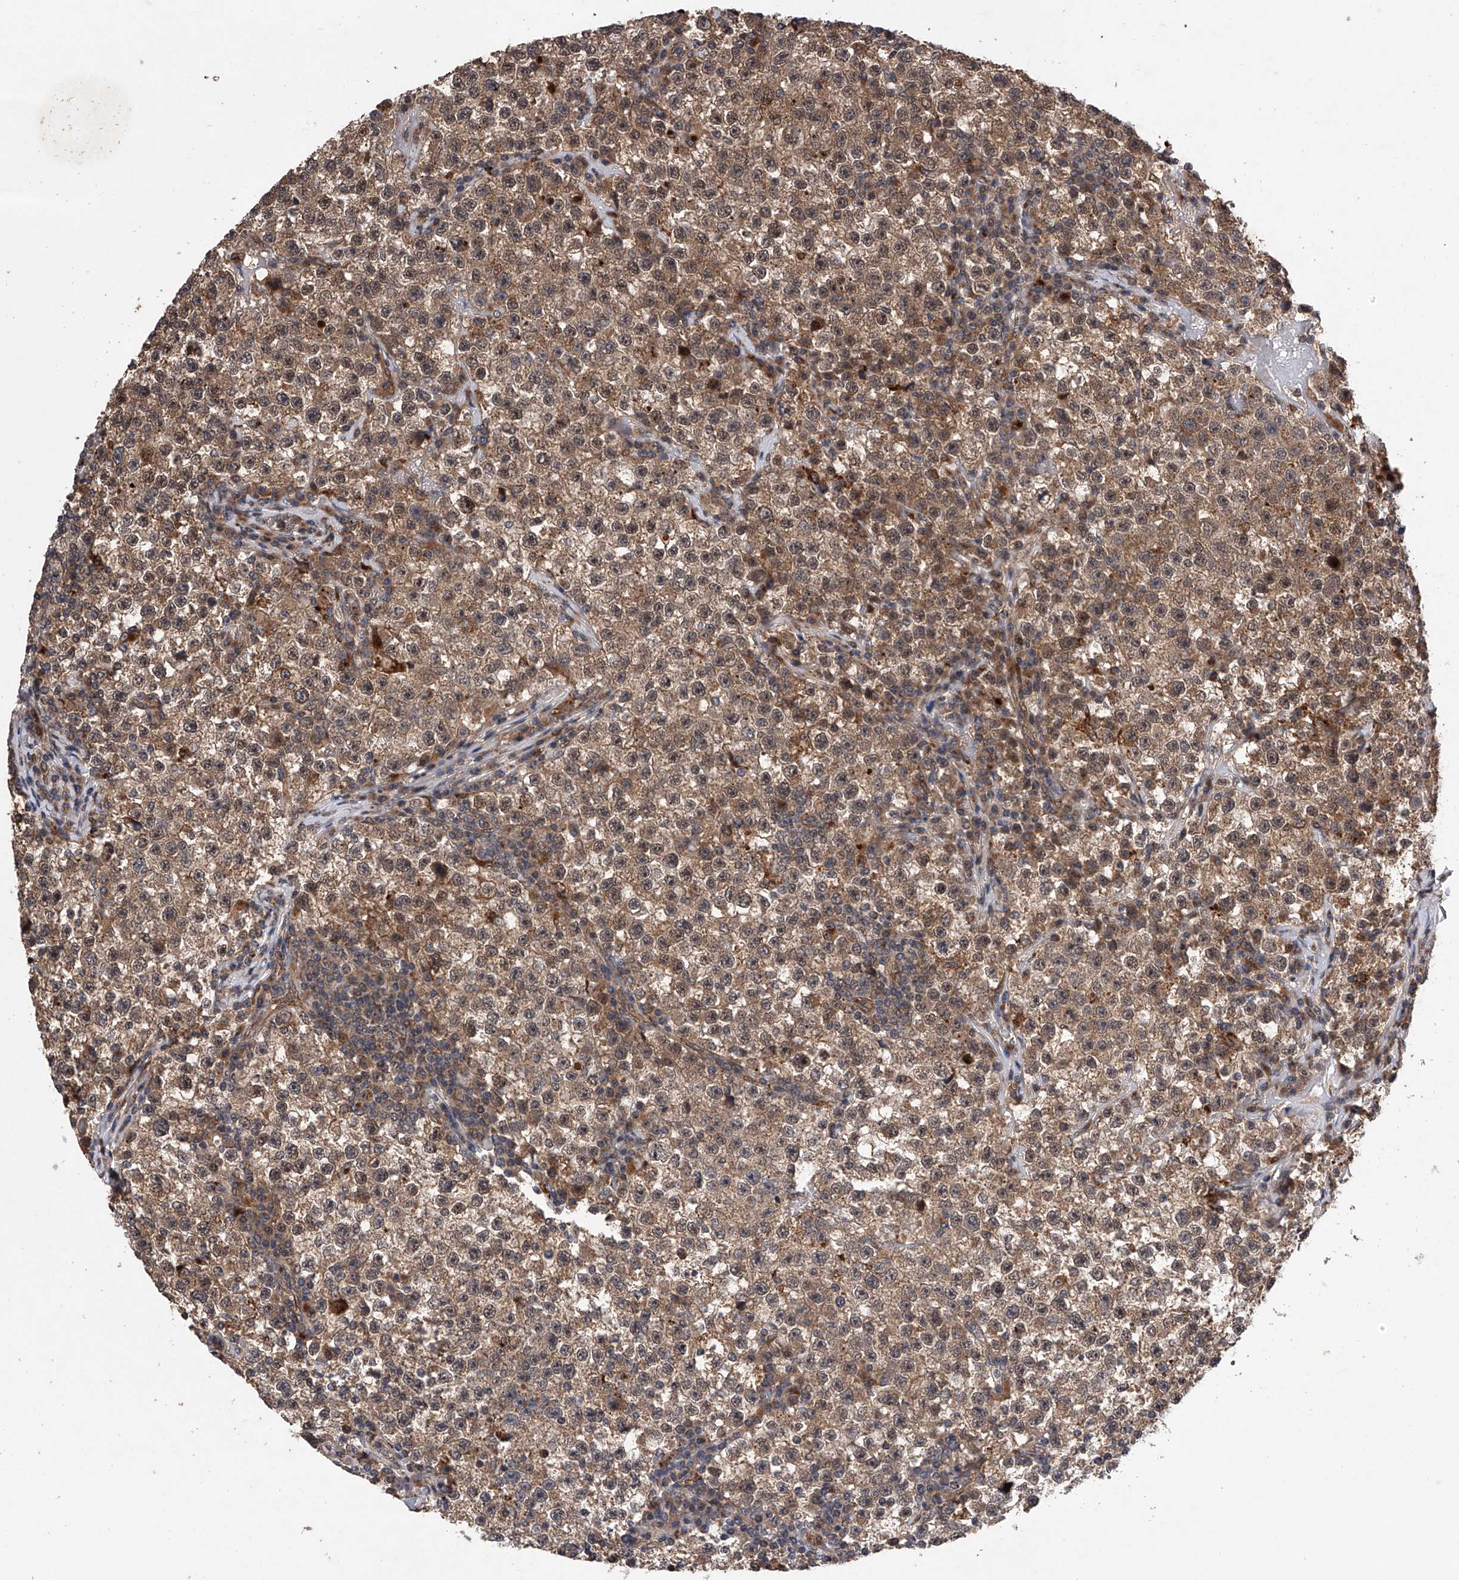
{"staining": {"intensity": "moderate", "quantity": ">75%", "location": "cytoplasmic/membranous"}, "tissue": "testis cancer", "cell_type": "Tumor cells", "image_type": "cancer", "snomed": [{"axis": "morphology", "description": "Seminoma, NOS"}, {"axis": "topography", "description": "Testis"}], "caption": "A micrograph showing moderate cytoplasmic/membranous positivity in about >75% of tumor cells in seminoma (testis), as visualized by brown immunohistochemical staining.", "gene": "MAP3K11", "patient": {"sex": "male", "age": 22}}